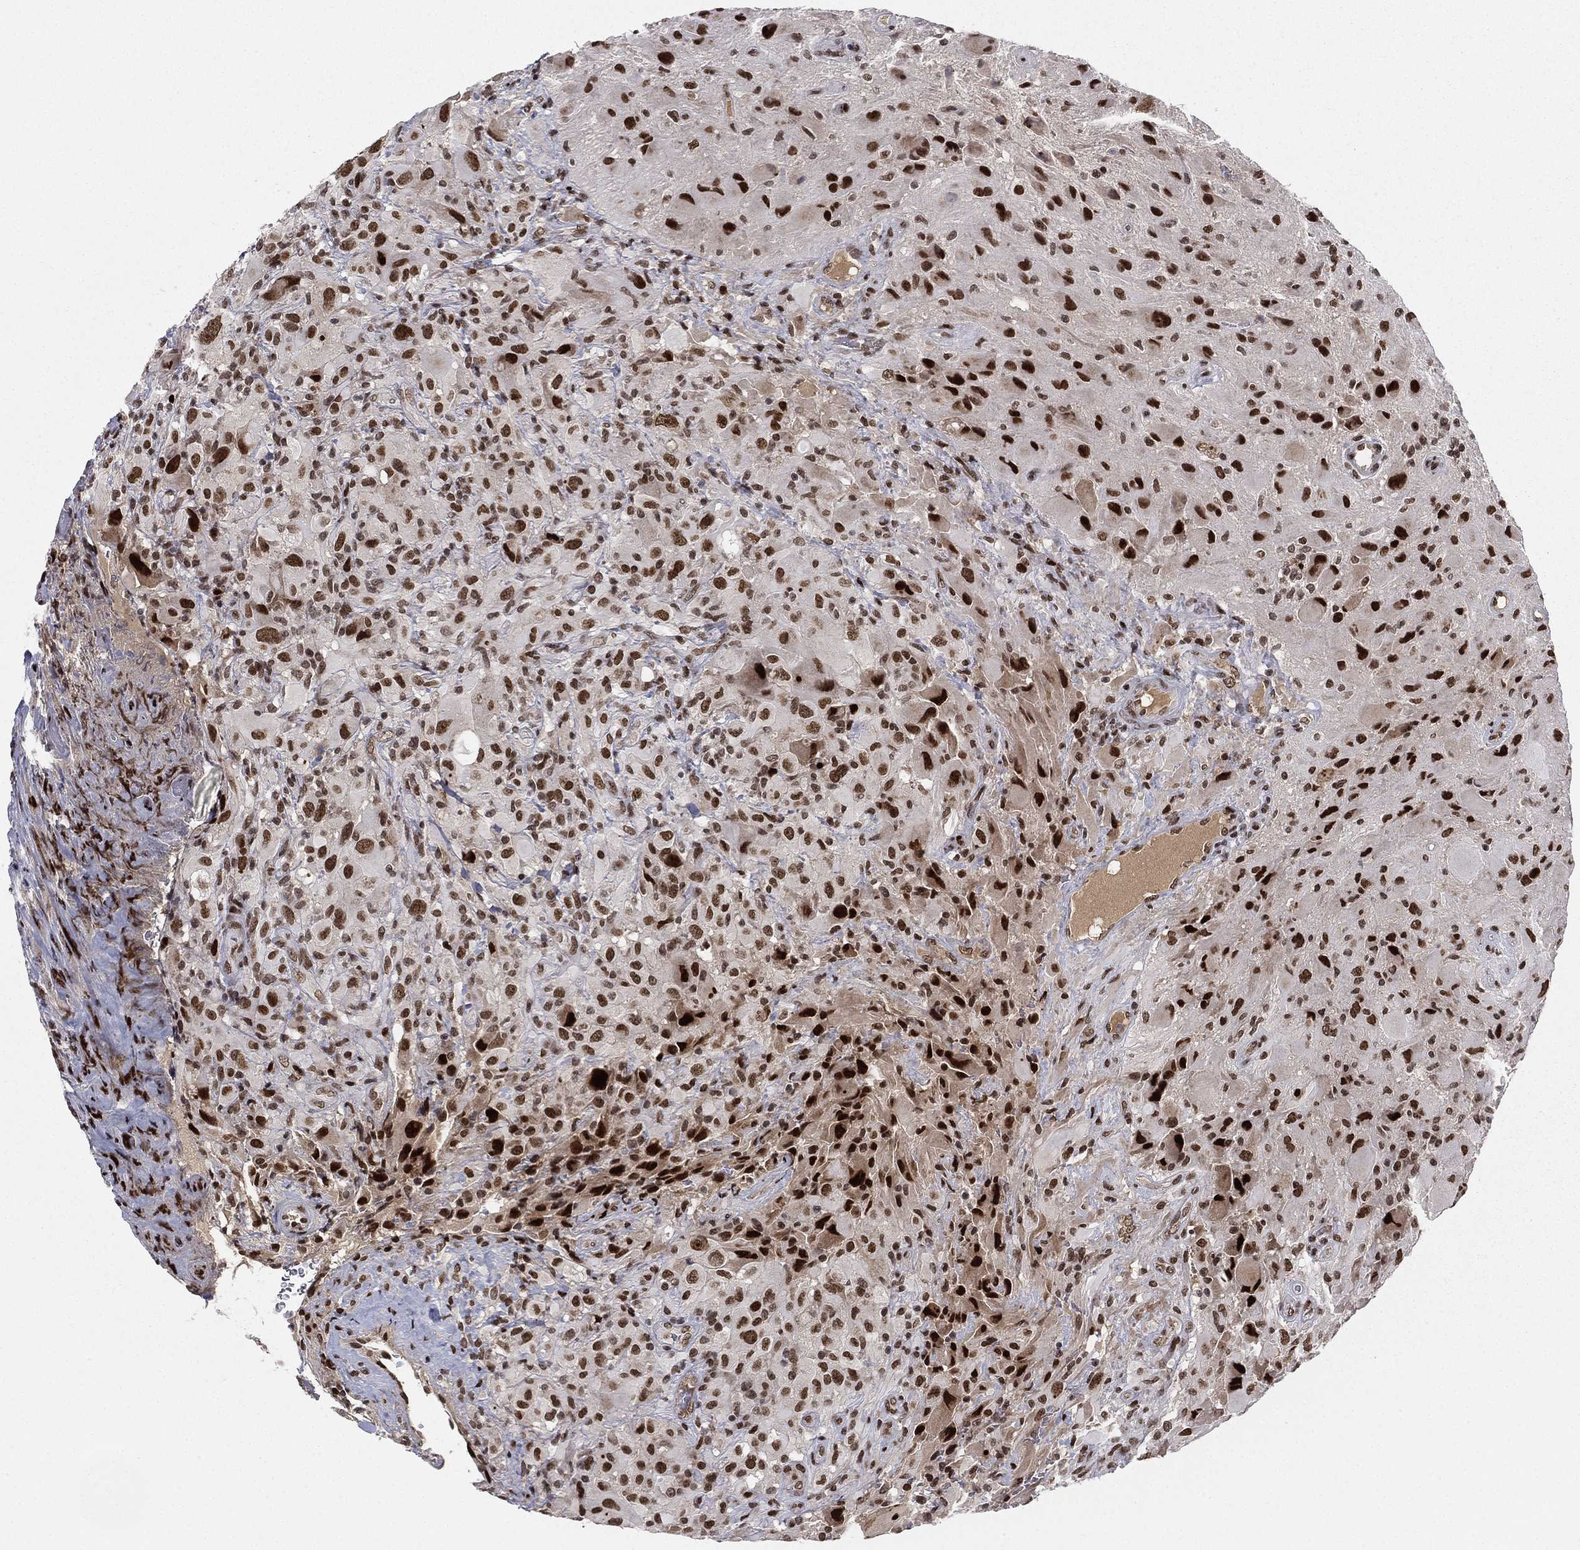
{"staining": {"intensity": "strong", "quantity": ">75%", "location": "nuclear"}, "tissue": "glioma", "cell_type": "Tumor cells", "image_type": "cancer", "snomed": [{"axis": "morphology", "description": "Glioma, malignant, High grade"}, {"axis": "topography", "description": "Cerebral cortex"}], "caption": "Human glioma stained with a protein marker displays strong staining in tumor cells.", "gene": "RTF1", "patient": {"sex": "male", "age": 35}}